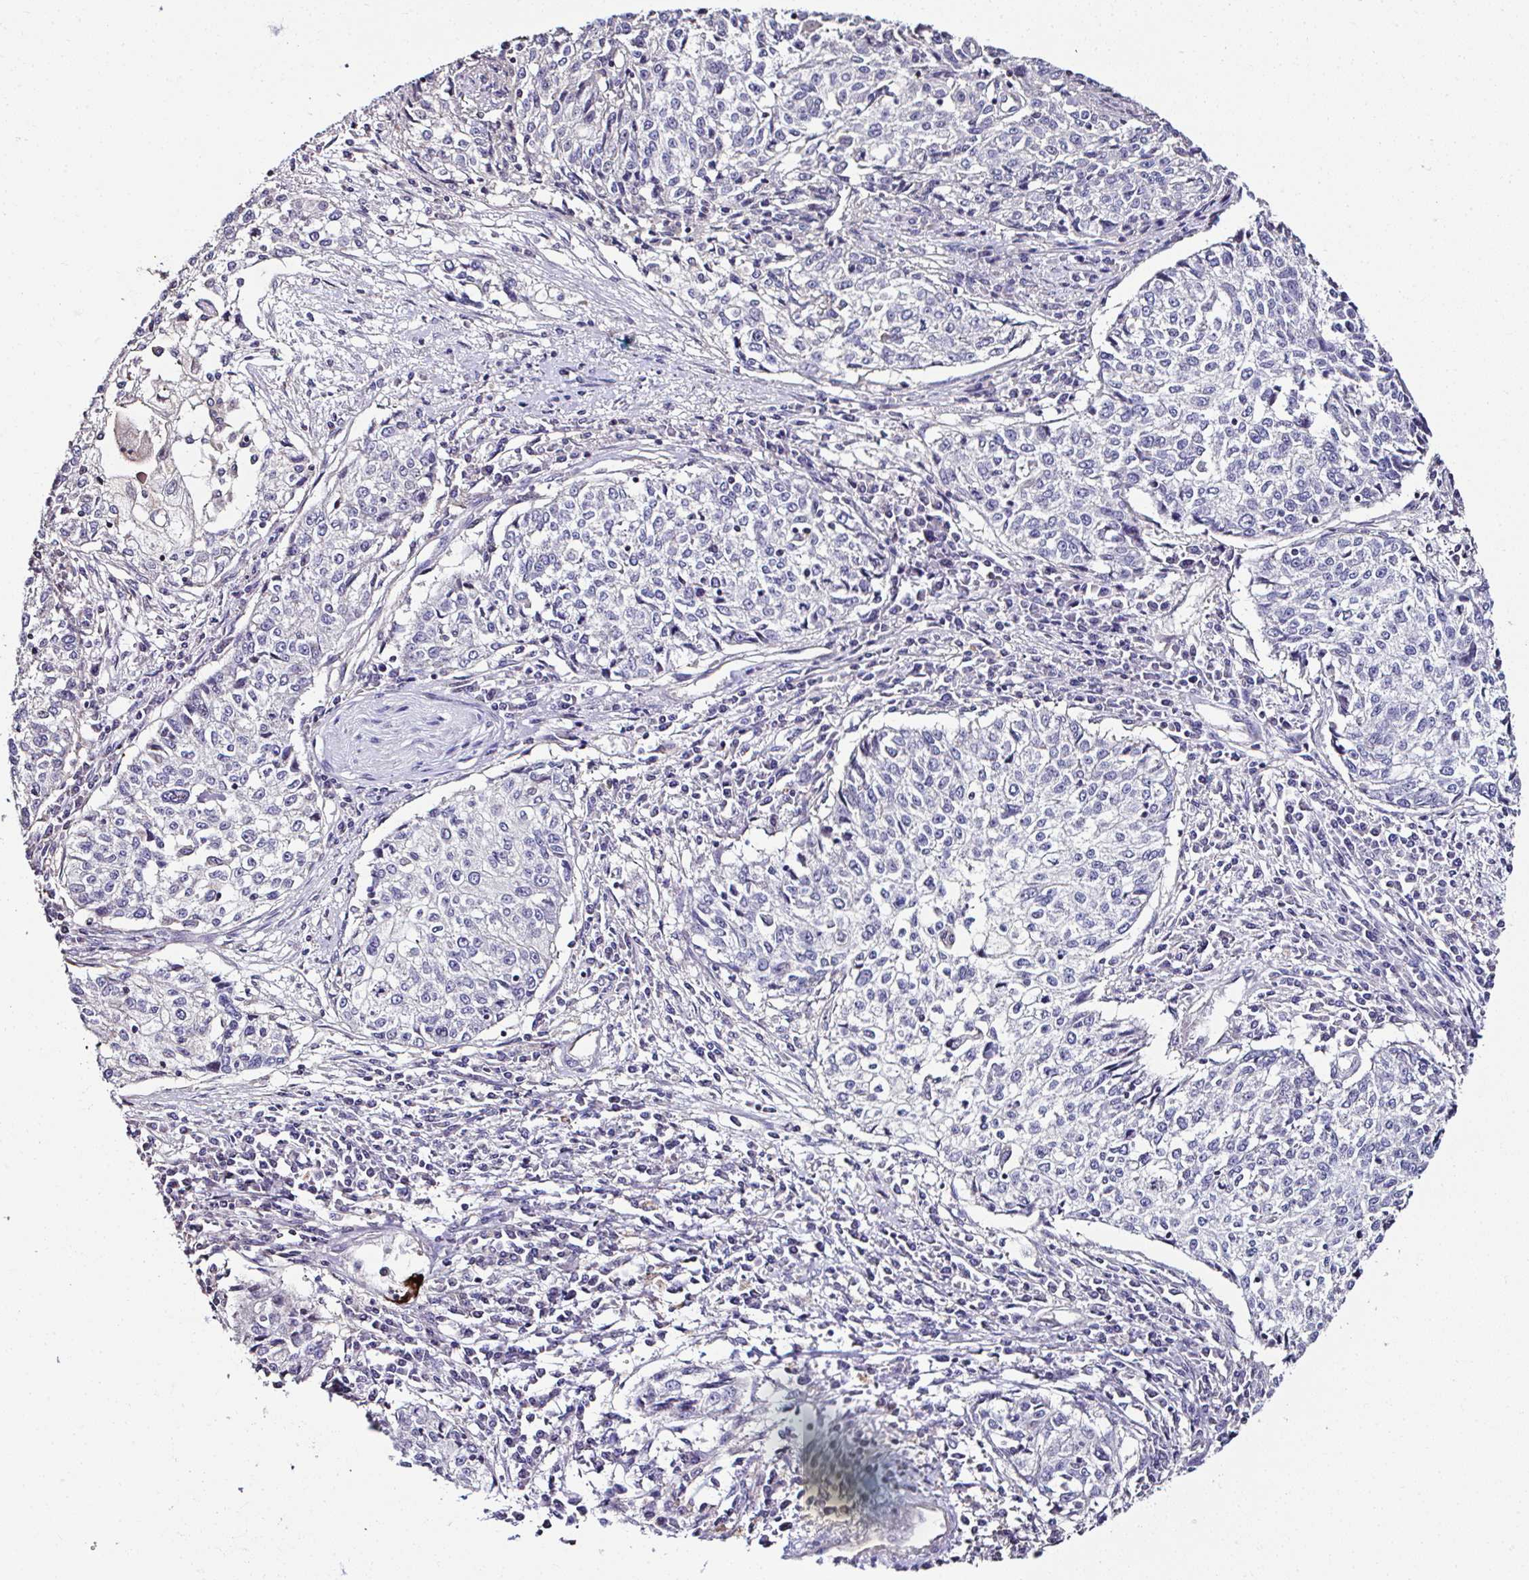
{"staining": {"intensity": "negative", "quantity": "none", "location": "none"}, "tissue": "cervical cancer", "cell_type": "Tumor cells", "image_type": "cancer", "snomed": [{"axis": "morphology", "description": "Squamous cell carcinoma, NOS"}, {"axis": "topography", "description": "Cervix"}], "caption": "Tumor cells are negative for protein expression in human squamous cell carcinoma (cervical).", "gene": "CCDC85C", "patient": {"sex": "female", "age": 57}}